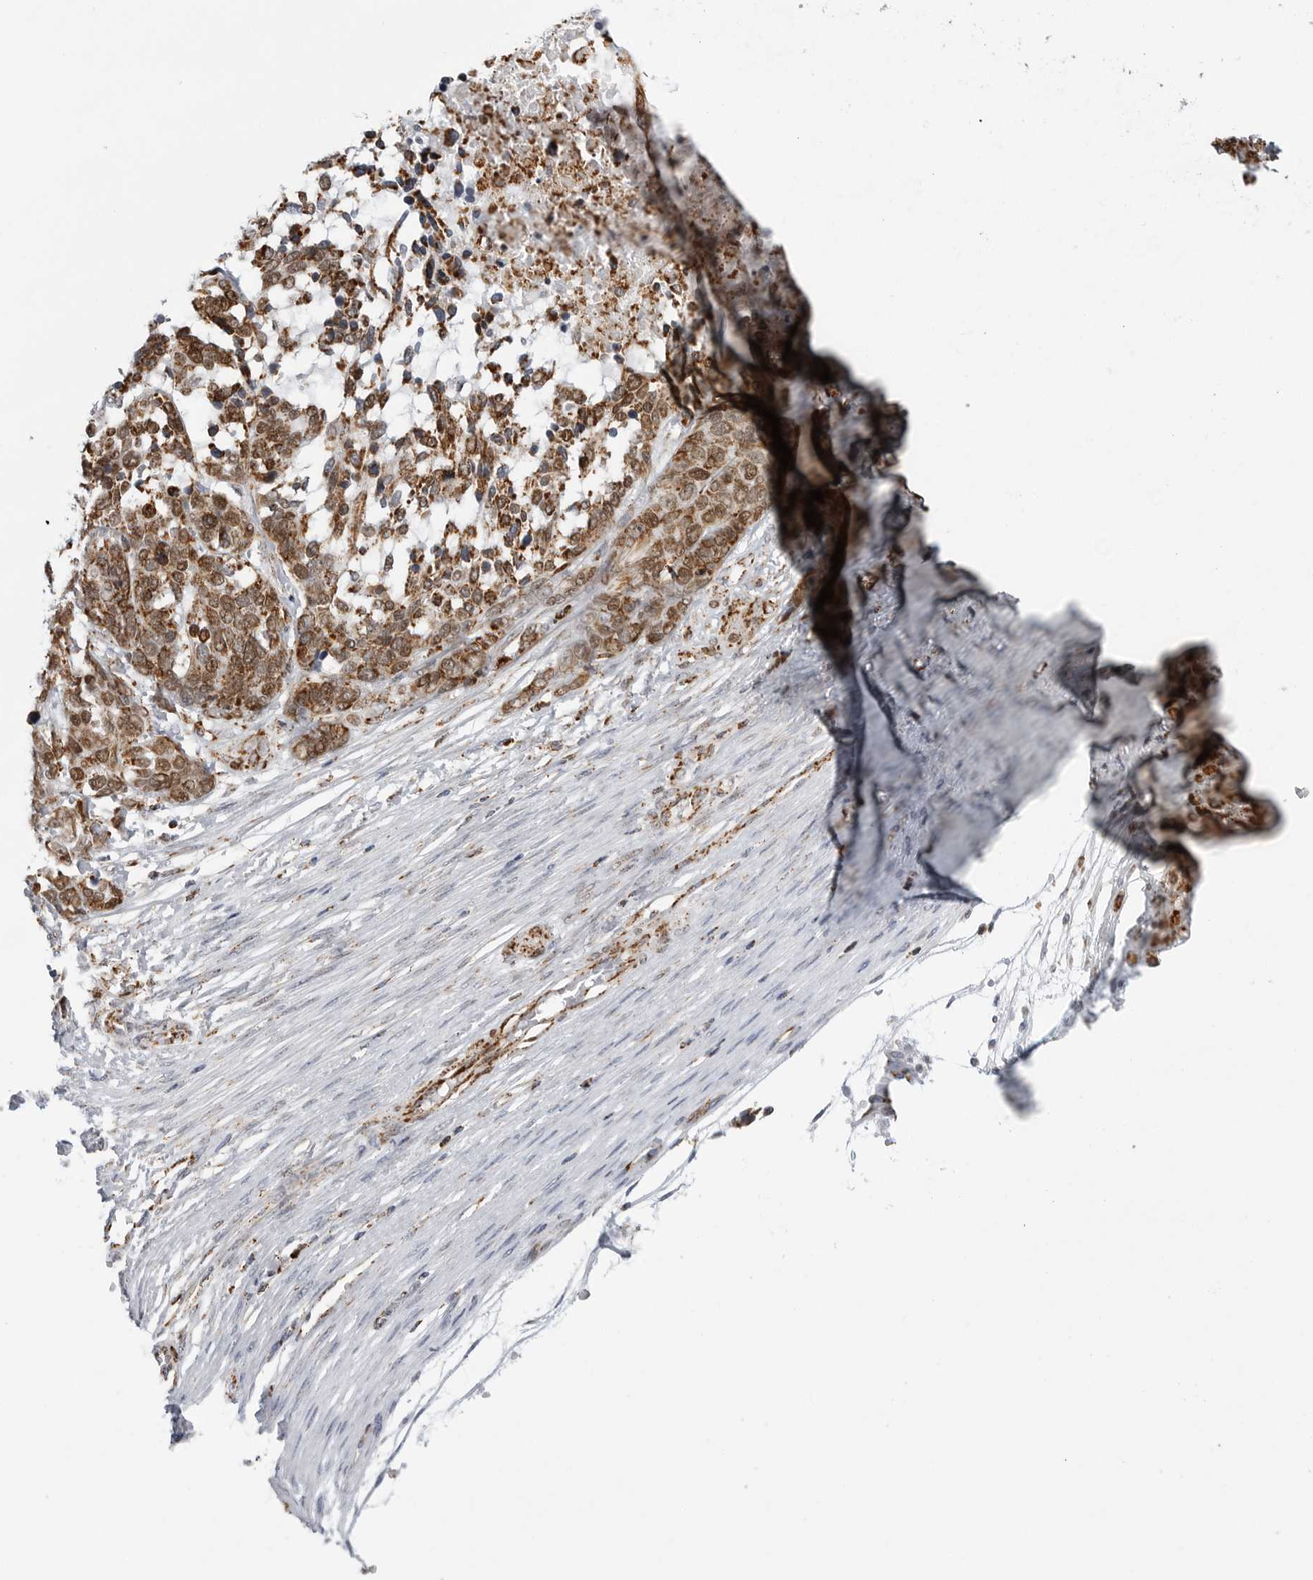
{"staining": {"intensity": "strong", "quantity": ">75%", "location": "cytoplasmic/membranous"}, "tissue": "ovarian cancer", "cell_type": "Tumor cells", "image_type": "cancer", "snomed": [{"axis": "morphology", "description": "Cystadenocarcinoma, serous, NOS"}, {"axis": "topography", "description": "Ovary"}], "caption": "IHC micrograph of neoplastic tissue: human ovarian cancer stained using immunohistochemistry (IHC) exhibits high levels of strong protein expression localized specifically in the cytoplasmic/membranous of tumor cells, appearing as a cytoplasmic/membranous brown color.", "gene": "COX5A", "patient": {"sex": "female", "age": 44}}